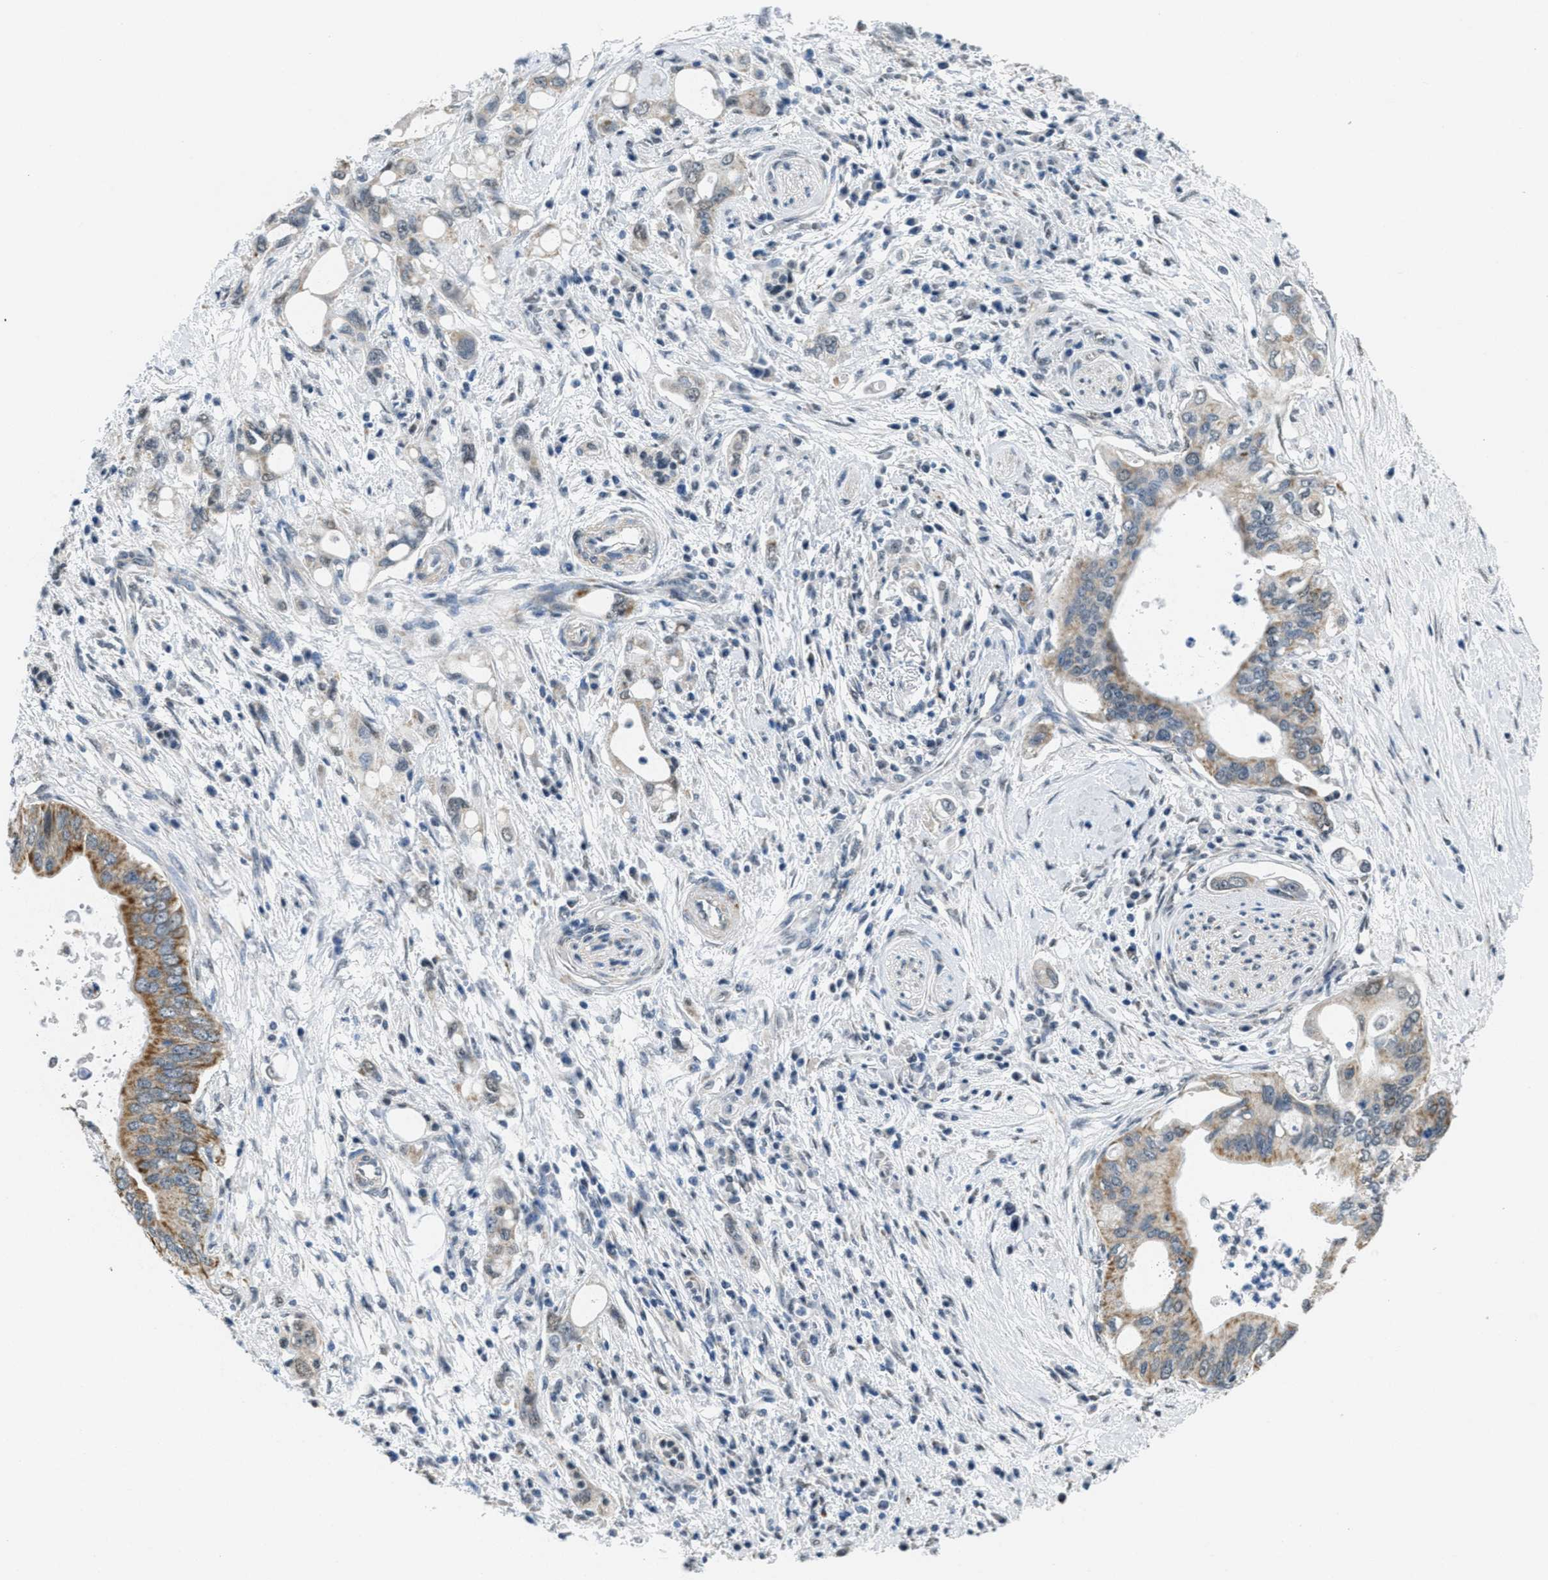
{"staining": {"intensity": "moderate", "quantity": "<25%", "location": "cytoplasmic/membranous"}, "tissue": "pancreatic cancer", "cell_type": "Tumor cells", "image_type": "cancer", "snomed": [{"axis": "morphology", "description": "Adenocarcinoma, NOS"}, {"axis": "topography", "description": "Pancreas"}], "caption": "This is a histology image of IHC staining of pancreatic adenocarcinoma, which shows moderate expression in the cytoplasmic/membranous of tumor cells.", "gene": "TOMM70", "patient": {"sex": "female", "age": 73}}